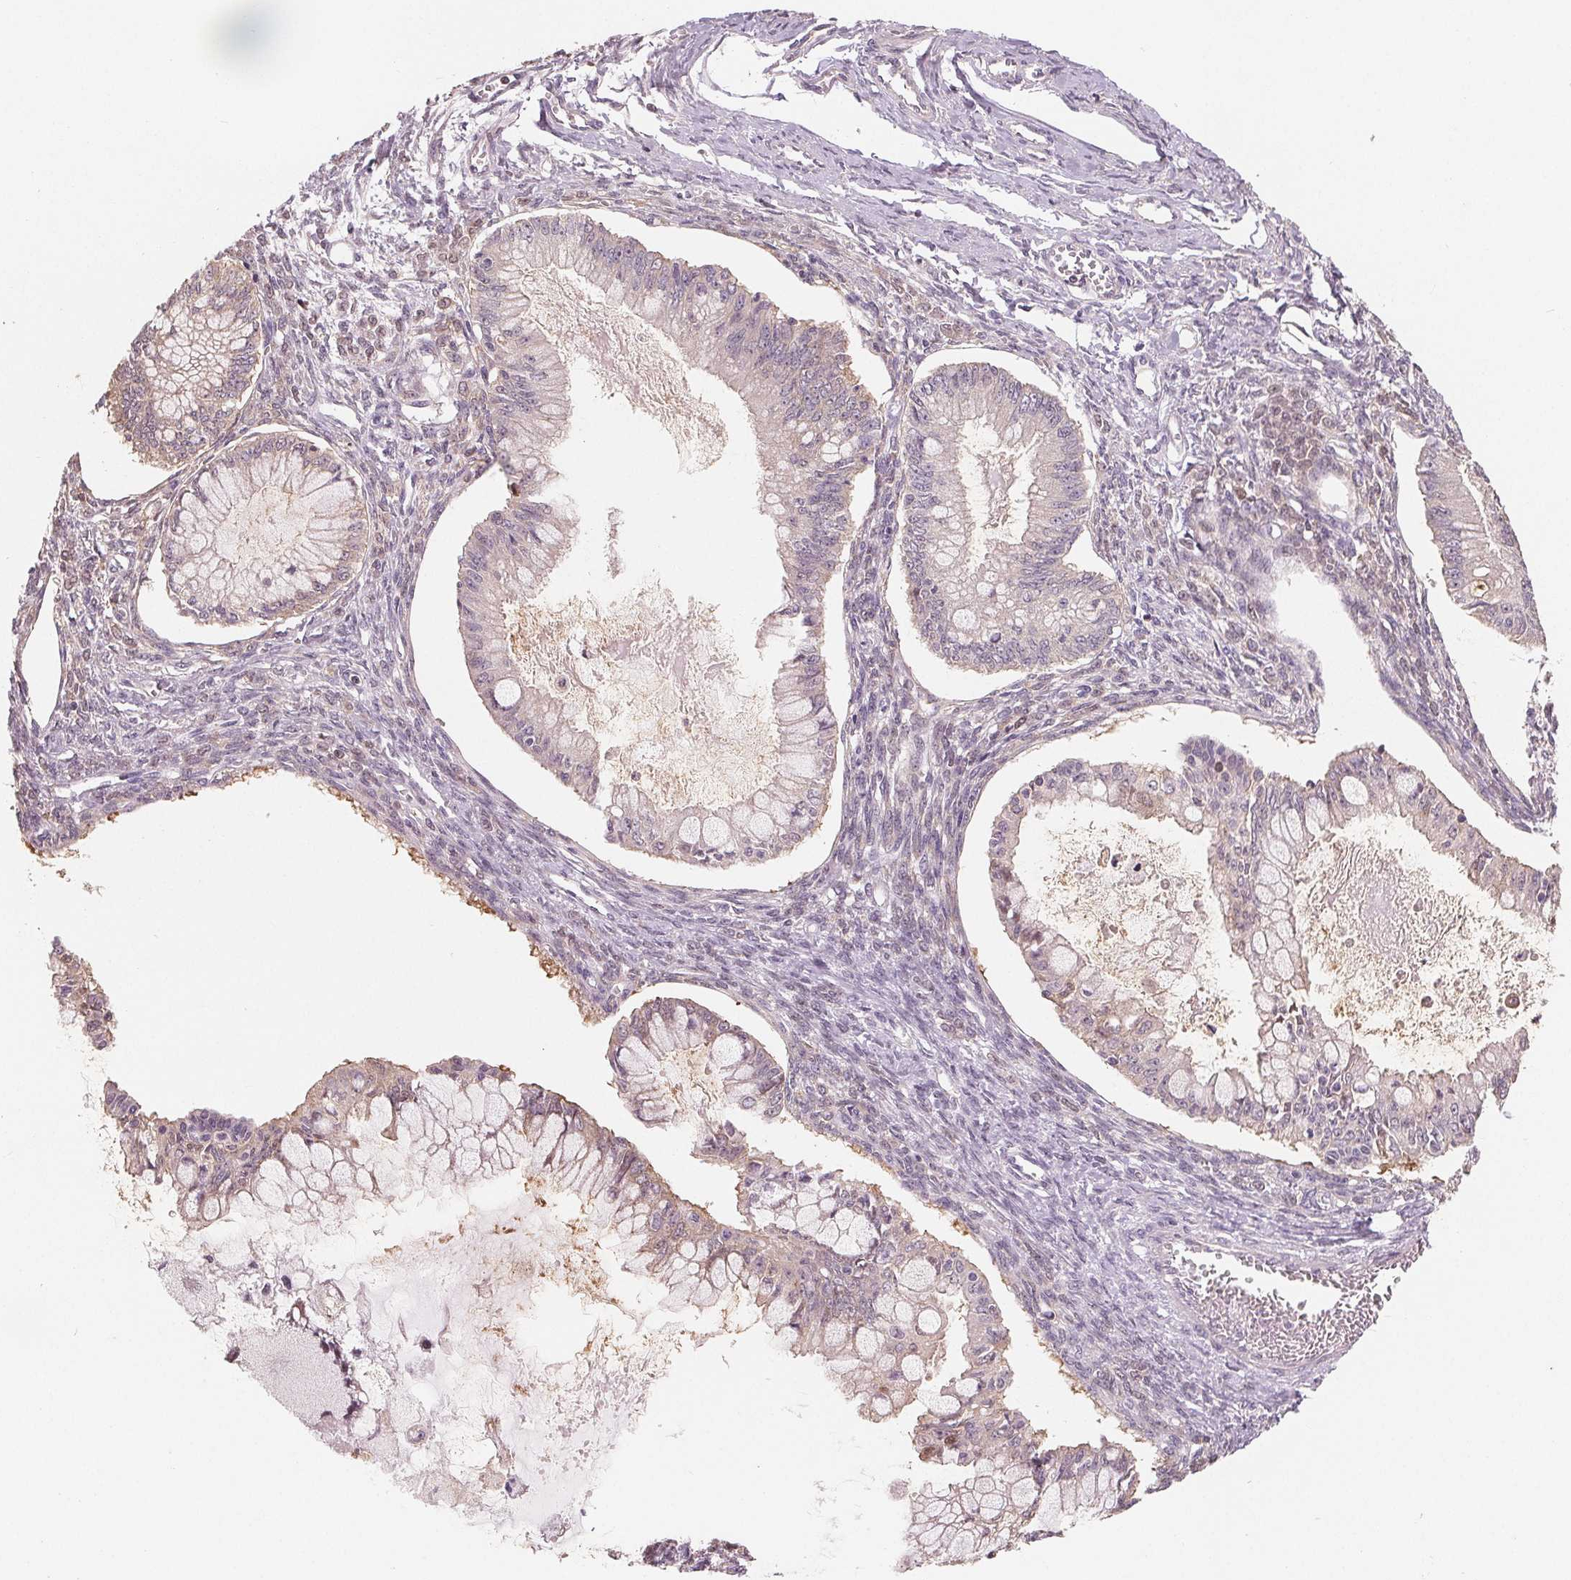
{"staining": {"intensity": "negative", "quantity": "none", "location": "none"}, "tissue": "ovarian cancer", "cell_type": "Tumor cells", "image_type": "cancer", "snomed": [{"axis": "morphology", "description": "Cystadenocarcinoma, mucinous, NOS"}, {"axis": "topography", "description": "Ovary"}], "caption": "Immunohistochemistry (IHC) histopathology image of neoplastic tissue: human ovarian cancer stained with DAB (3,3'-diaminobenzidine) exhibits no significant protein positivity in tumor cells. Nuclei are stained in blue.", "gene": "VTCN1", "patient": {"sex": "female", "age": 34}}